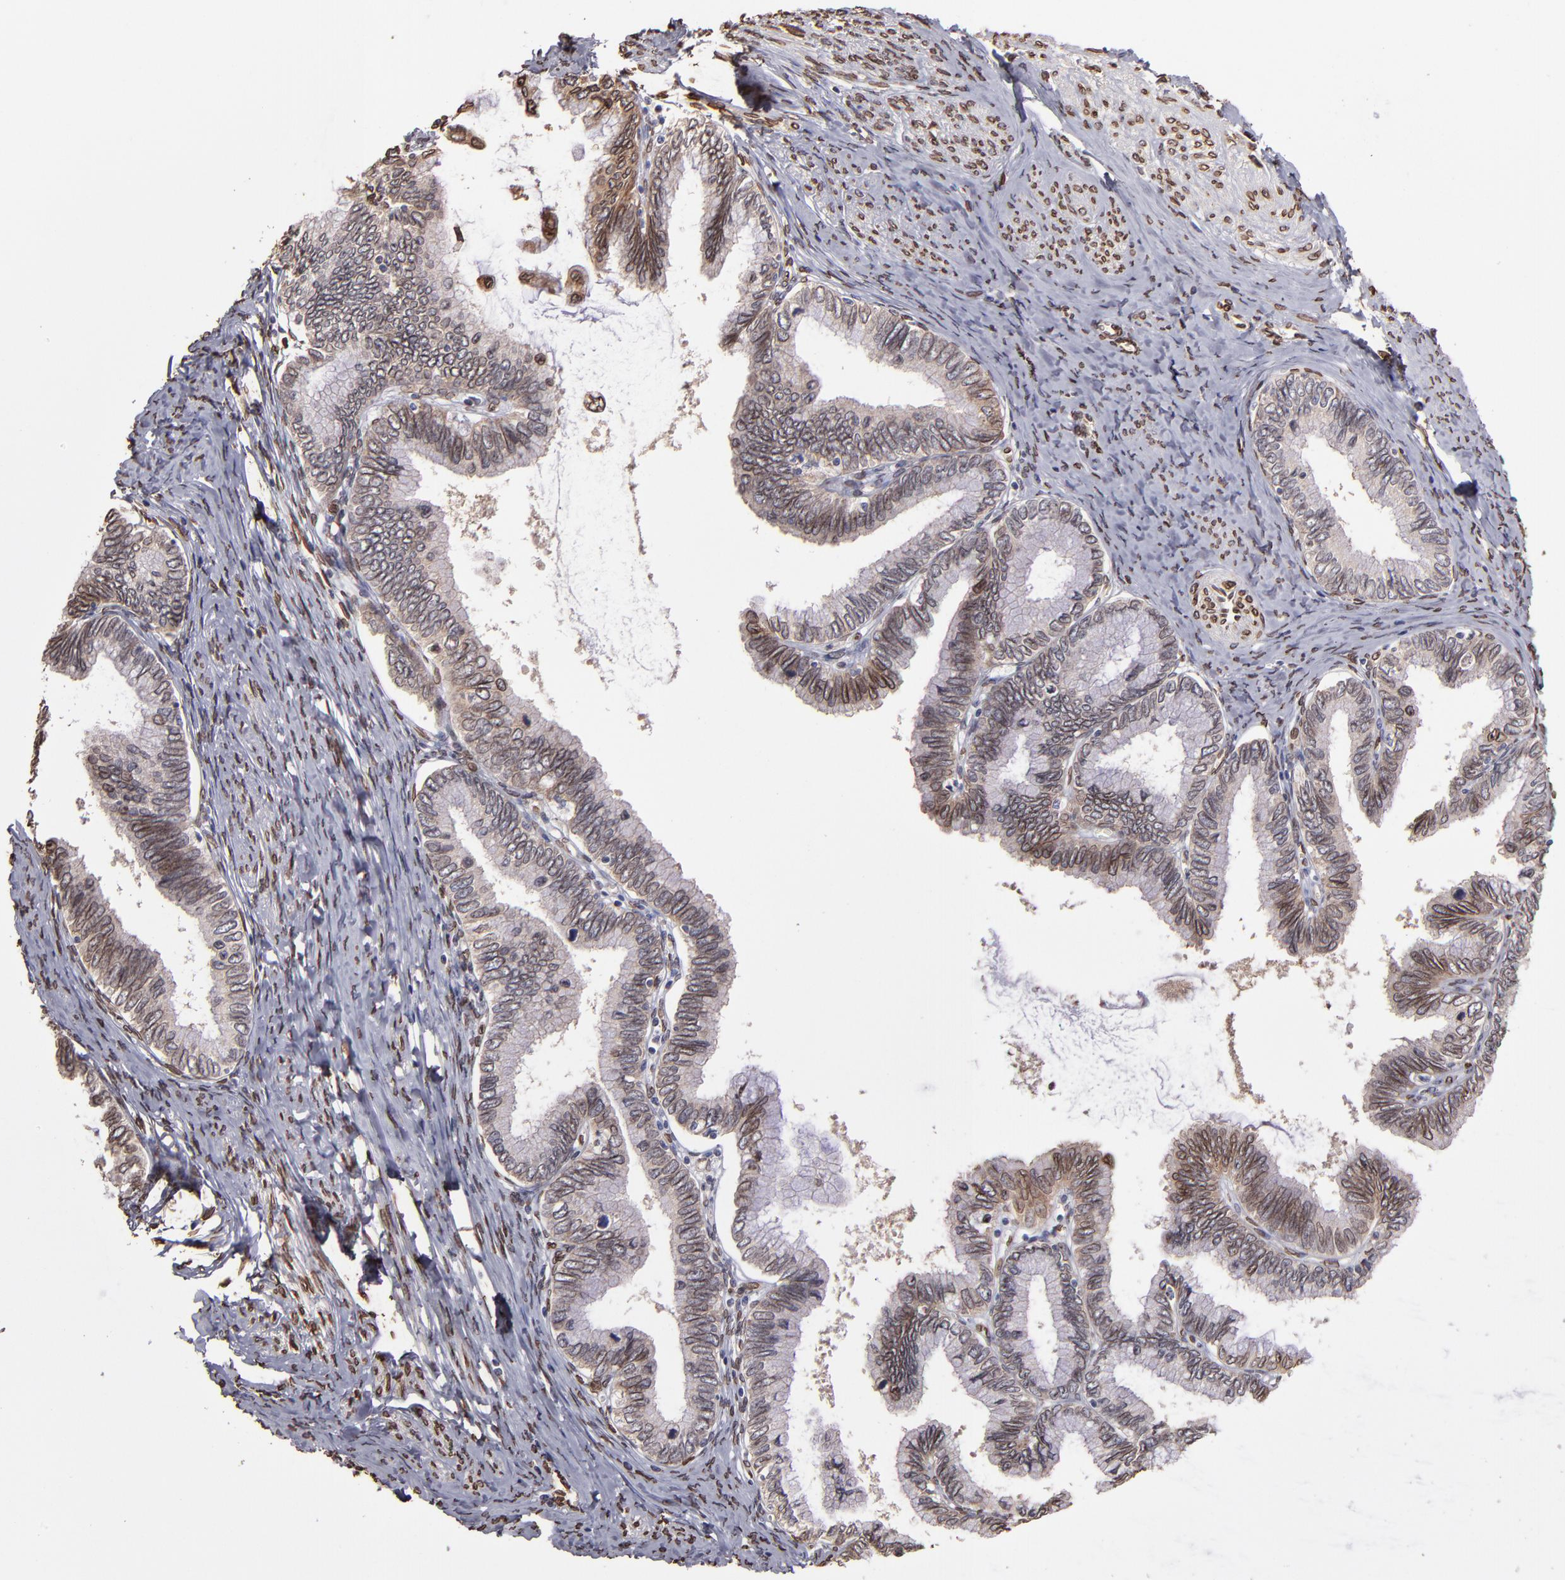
{"staining": {"intensity": "weak", "quantity": ">75%", "location": "cytoplasmic/membranous,nuclear"}, "tissue": "cervical cancer", "cell_type": "Tumor cells", "image_type": "cancer", "snomed": [{"axis": "morphology", "description": "Adenocarcinoma, NOS"}, {"axis": "topography", "description": "Cervix"}], "caption": "Cervical cancer (adenocarcinoma) stained for a protein displays weak cytoplasmic/membranous and nuclear positivity in tumor cells.", "gene": "PUM3", "patient": {"sex": "female", "age": 49}}